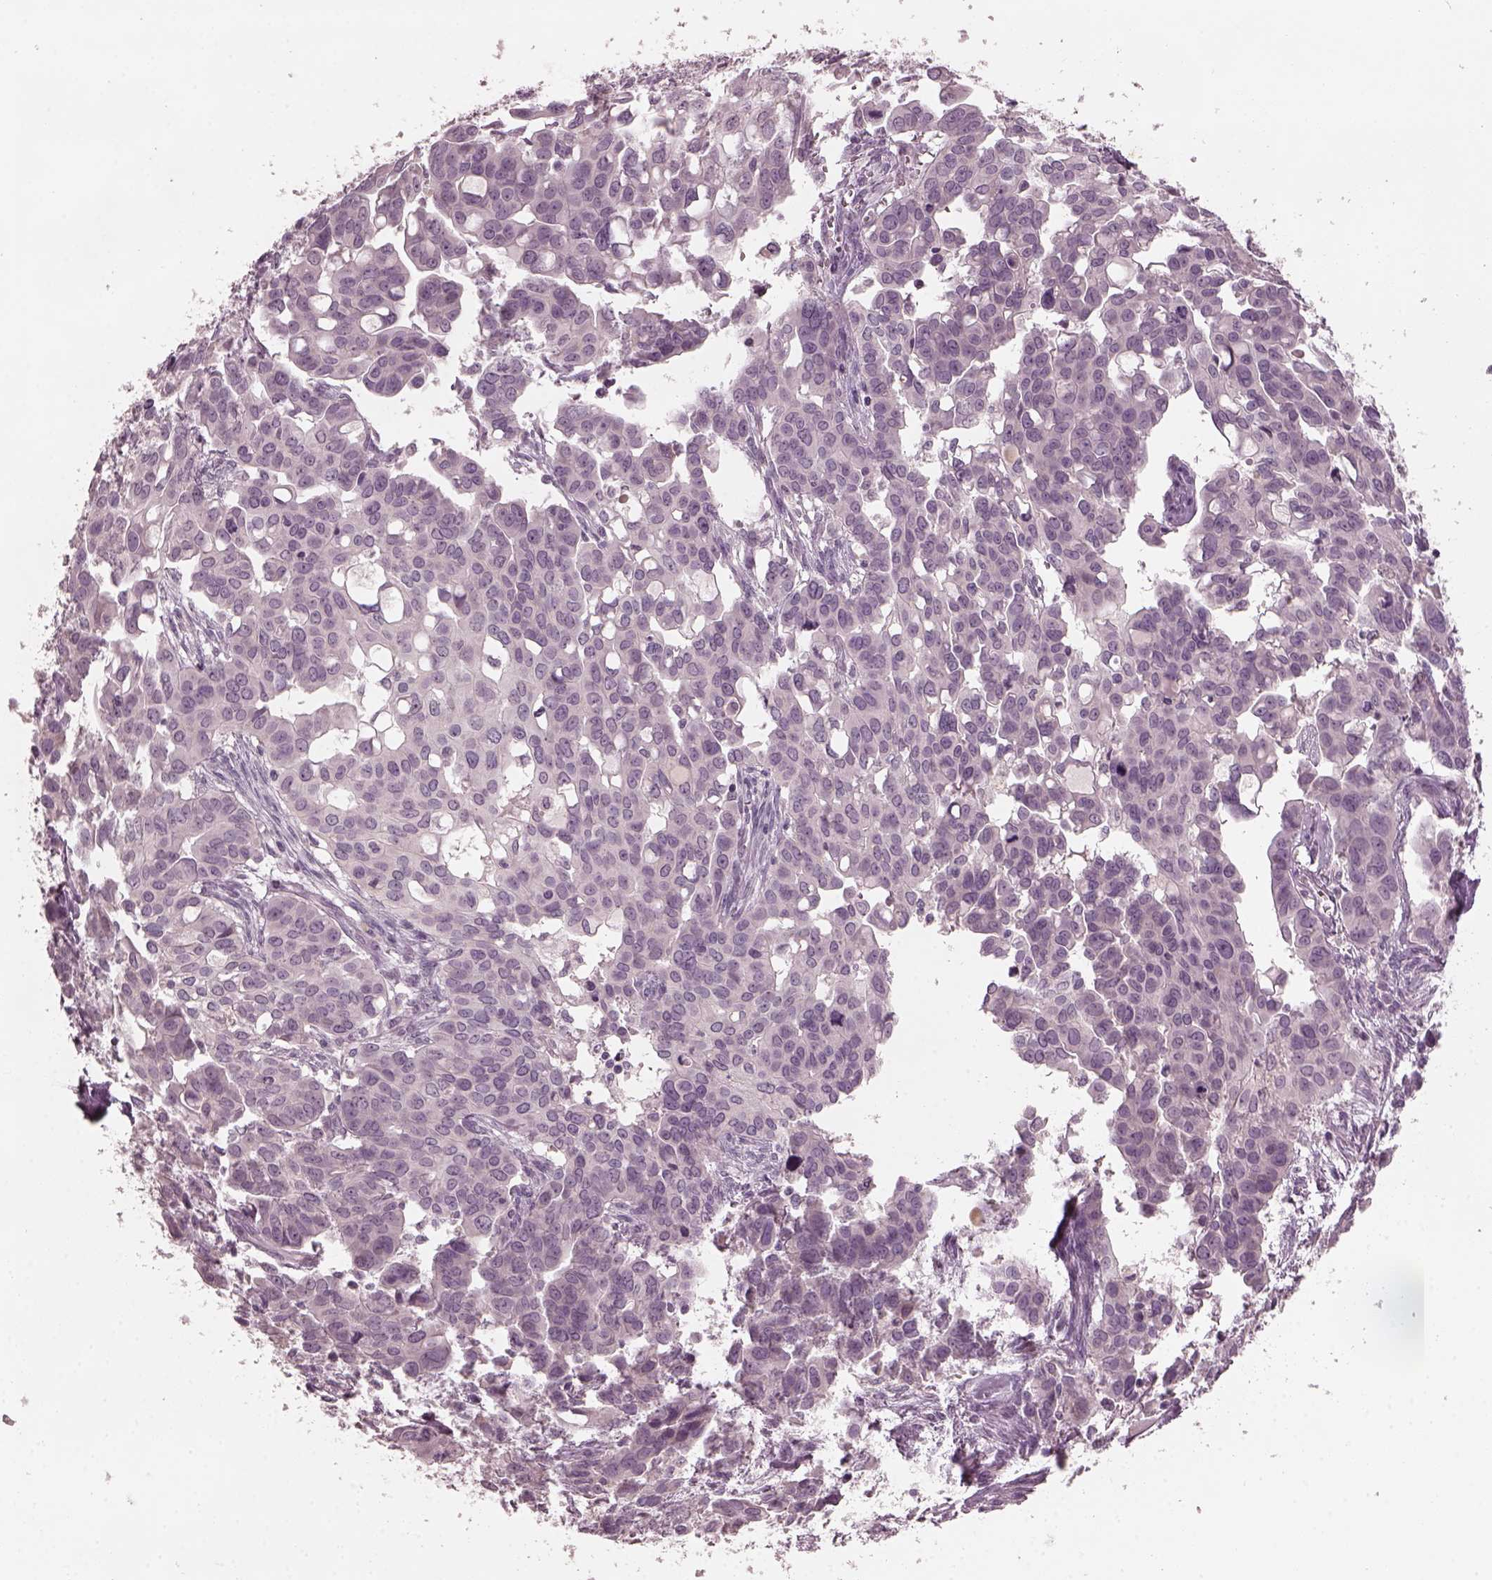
{"staining": {"intensity": "negative", "quantity": "none", "location": "none"}, "tissue": "ovarian cancer", "cell_type": "Tumor cells", "image_type": "cancer", "snomed": [{"axis": "morphology", "description": "Carcinoma, endometroid"}, {"axis": "topography", "description": "Ovary"}], "caption": "An immunohistochemistry (IHC) micrograph of ovarian cancer (endometroid carcinoma) is shown. There is no staining in tumor cells of ovarian cancer (endometroid carcinoma).", "gene": "RCVRN", "patient": {"sex": "female", "age": 78}}